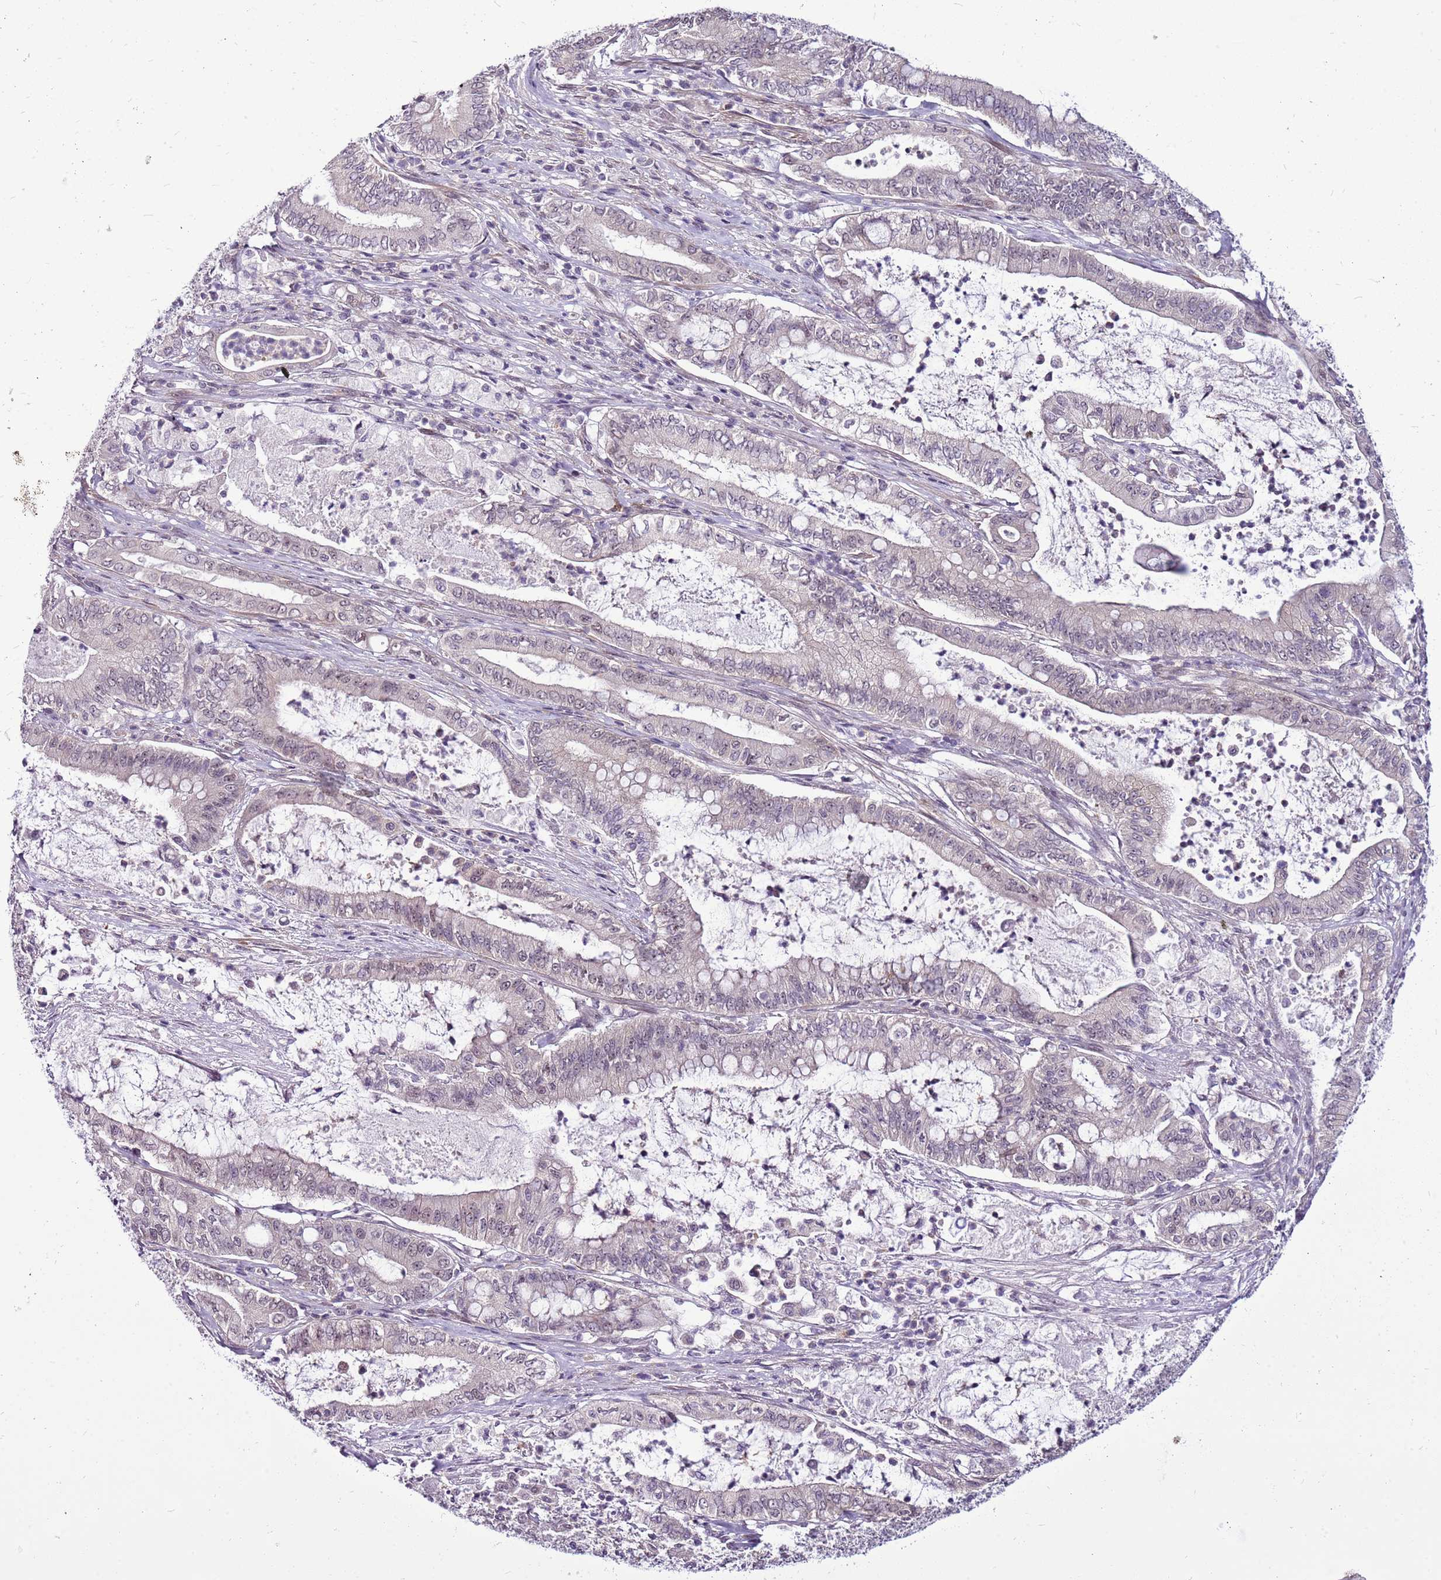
{"staining": {"intensity": "moderate", "quantity": "25%-75%", "location": "nuclear"}, "tissue": "pancreatic cancer", "cell_type": "Tumor cells", "image_type": "cancer", "snomed": [{"axis": "morphology", "description": "Adenocarcinoma, NOS"}, {"axis": "topography", "description": "Pancreas"}], "caption": "Tumor cells reveal medium levels of moderate nuclear positivity in approximately 25%-75% of cells in human pancreatic cancer.", "gene": "CCDC166", "patient": {"sex": "male", "age": 71}}